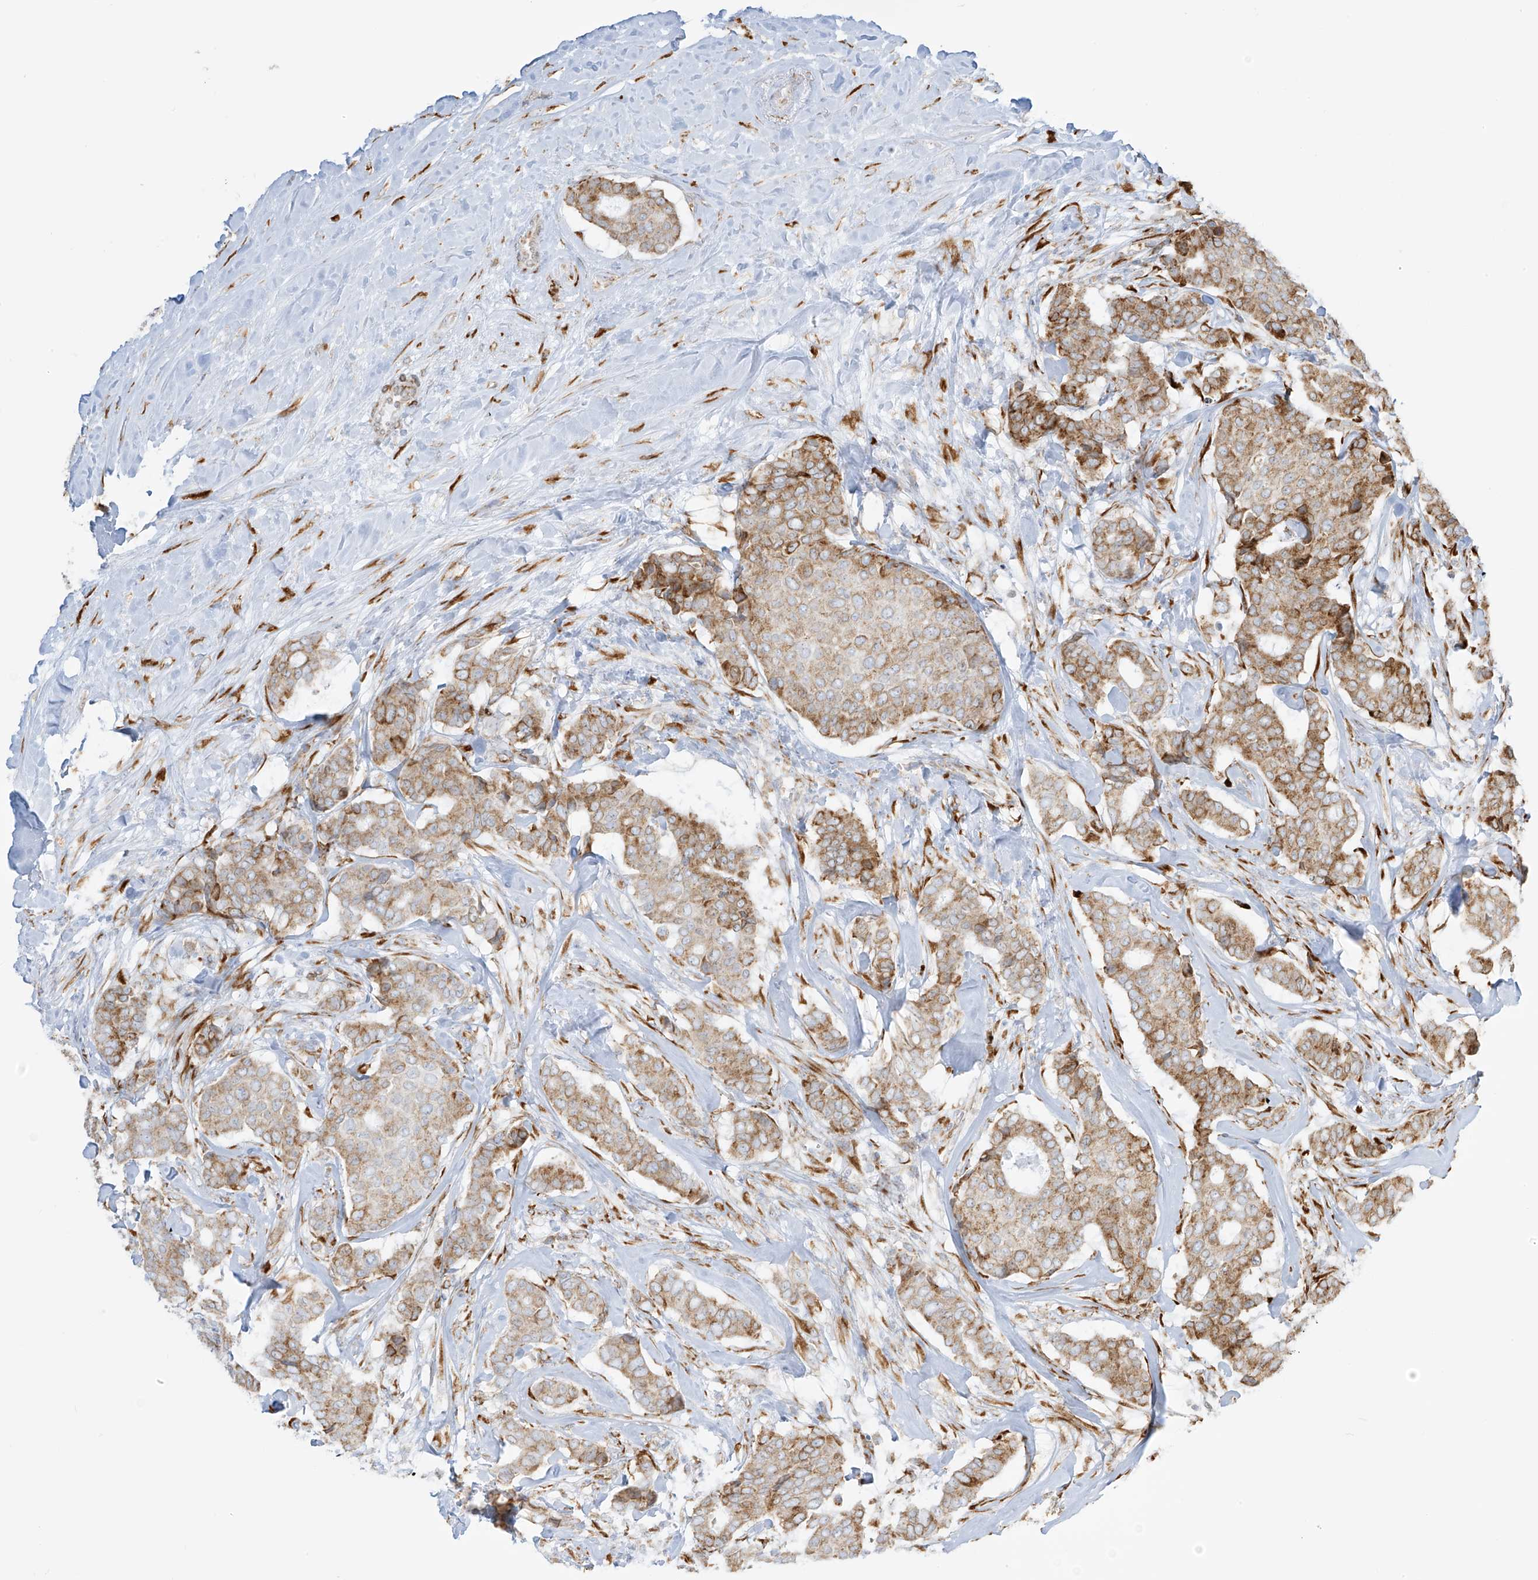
{"staining": {"intensity": "moderate", "quantity": "25%-75%", "location": "cytoplasmic/membranous"}, "tissue": "breast cancer", "cell_type": "Tumor cells", "image_type": "cancer", "snomed": [{"axis": "morphology", "description": "Duct carcinoma"}, {"axis": "topography", "description": "Breast"}], "caption": "Infiltrating ductal carcinoma (breast) tissue demonstrates moderate cytoplasmic/membranous positivity in about 25%-75% of tumor cells (brown staining indicates protein expression, while blue staining denotes nuclei).", "gene": "LRRC59", "patient": {"sex": "female", "age": 75}}